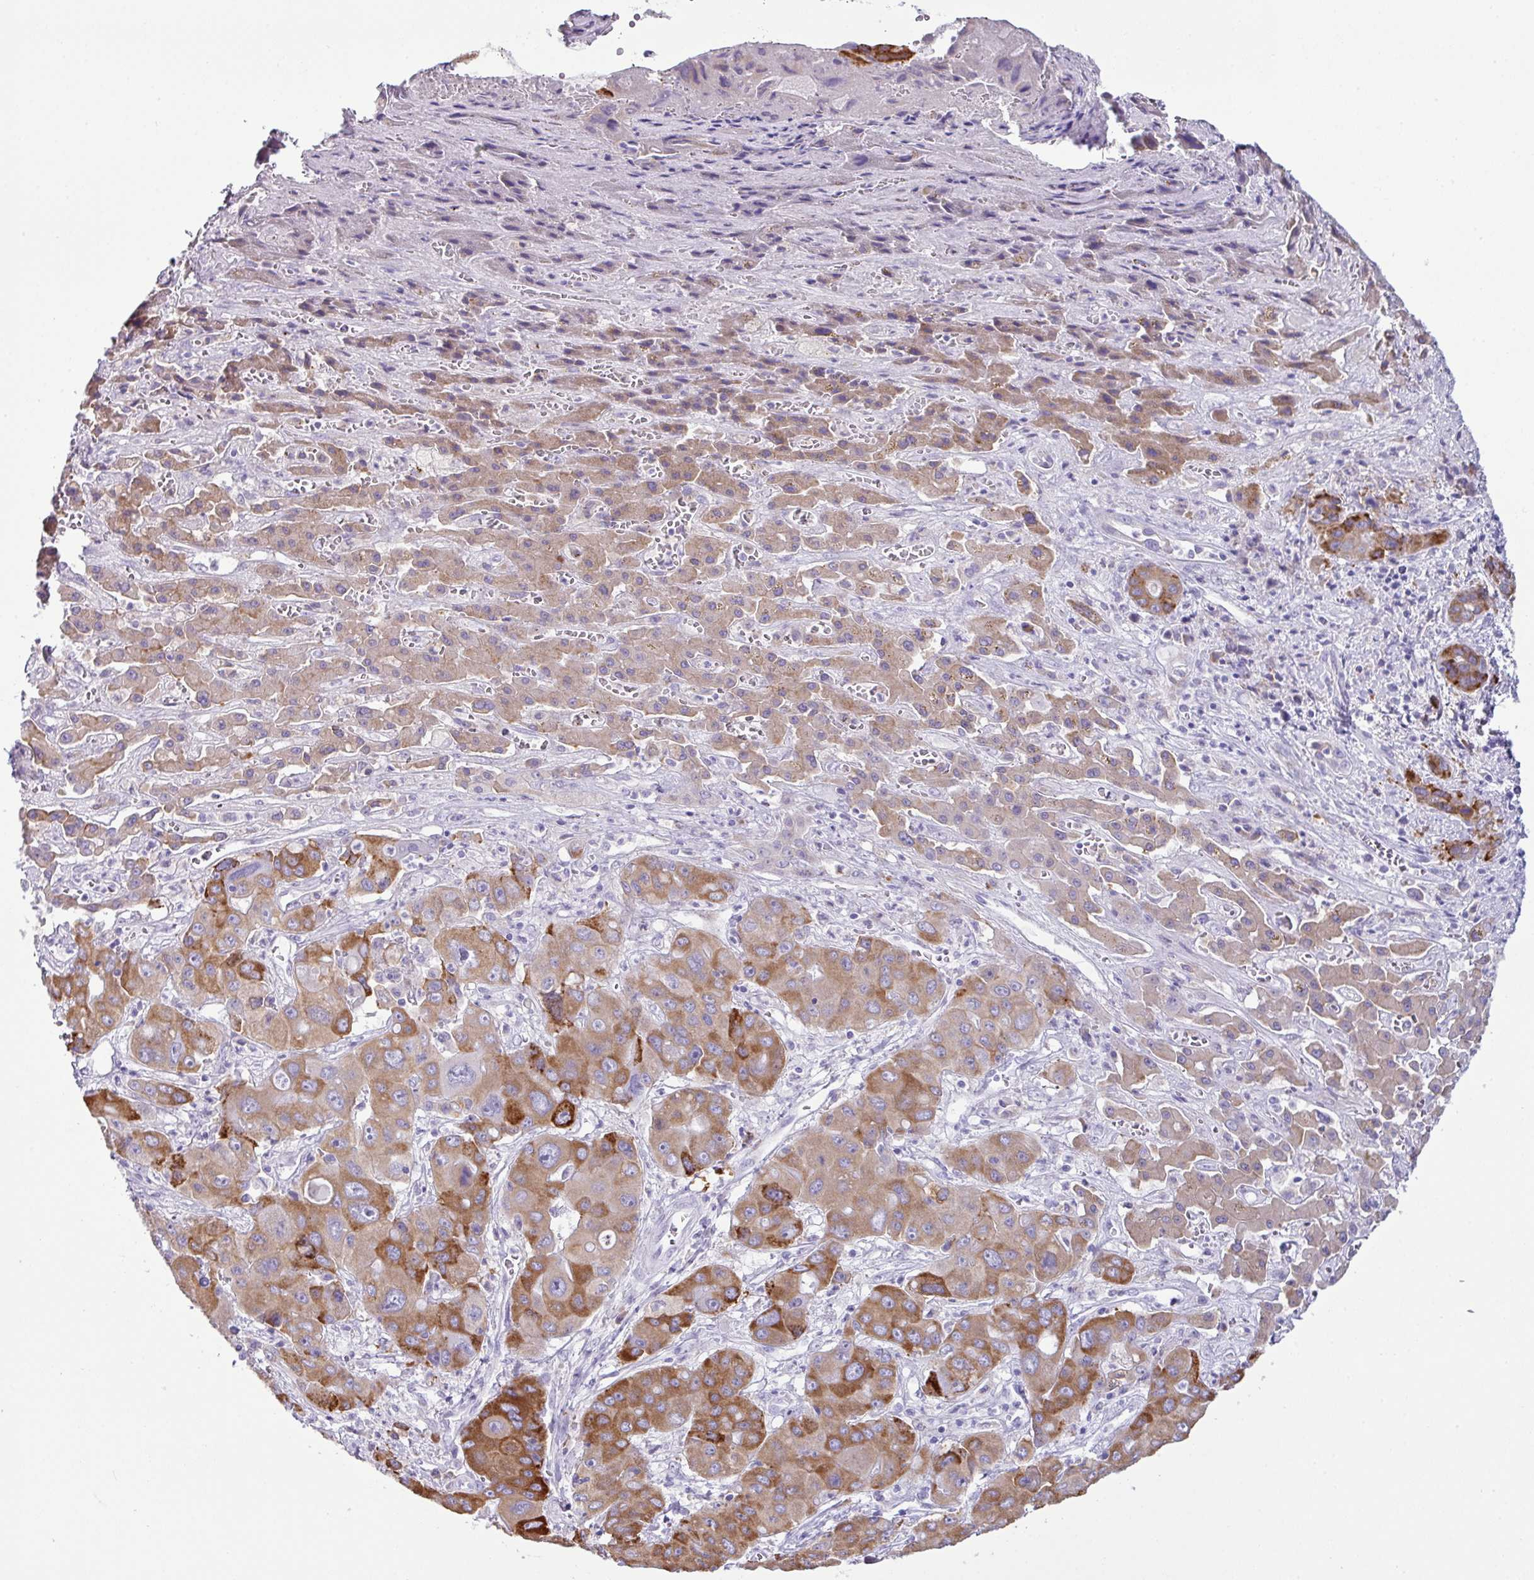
{"staining": {"intensity": "moderate", "quantity": ">75%", "location": "cytoplasmic/membranous"}, "tissue": "liver cancer", "cell_type": "Tumor cells", "image_type": "cancer", "snomed": [{"axis": "morphology", "description": "Cholangiocarcinoma"}, {"axis": "topography", "description": "Liver"}], "caption": "Immunohistochemistry (DAB) staining of human cholangiocarcinoma (liver) displays moderate cytoplasmic/membranous protein staining in about >75% of tumor cells.", "gene": "RGS21", "patient": {"sex": "male", "age": 67}}